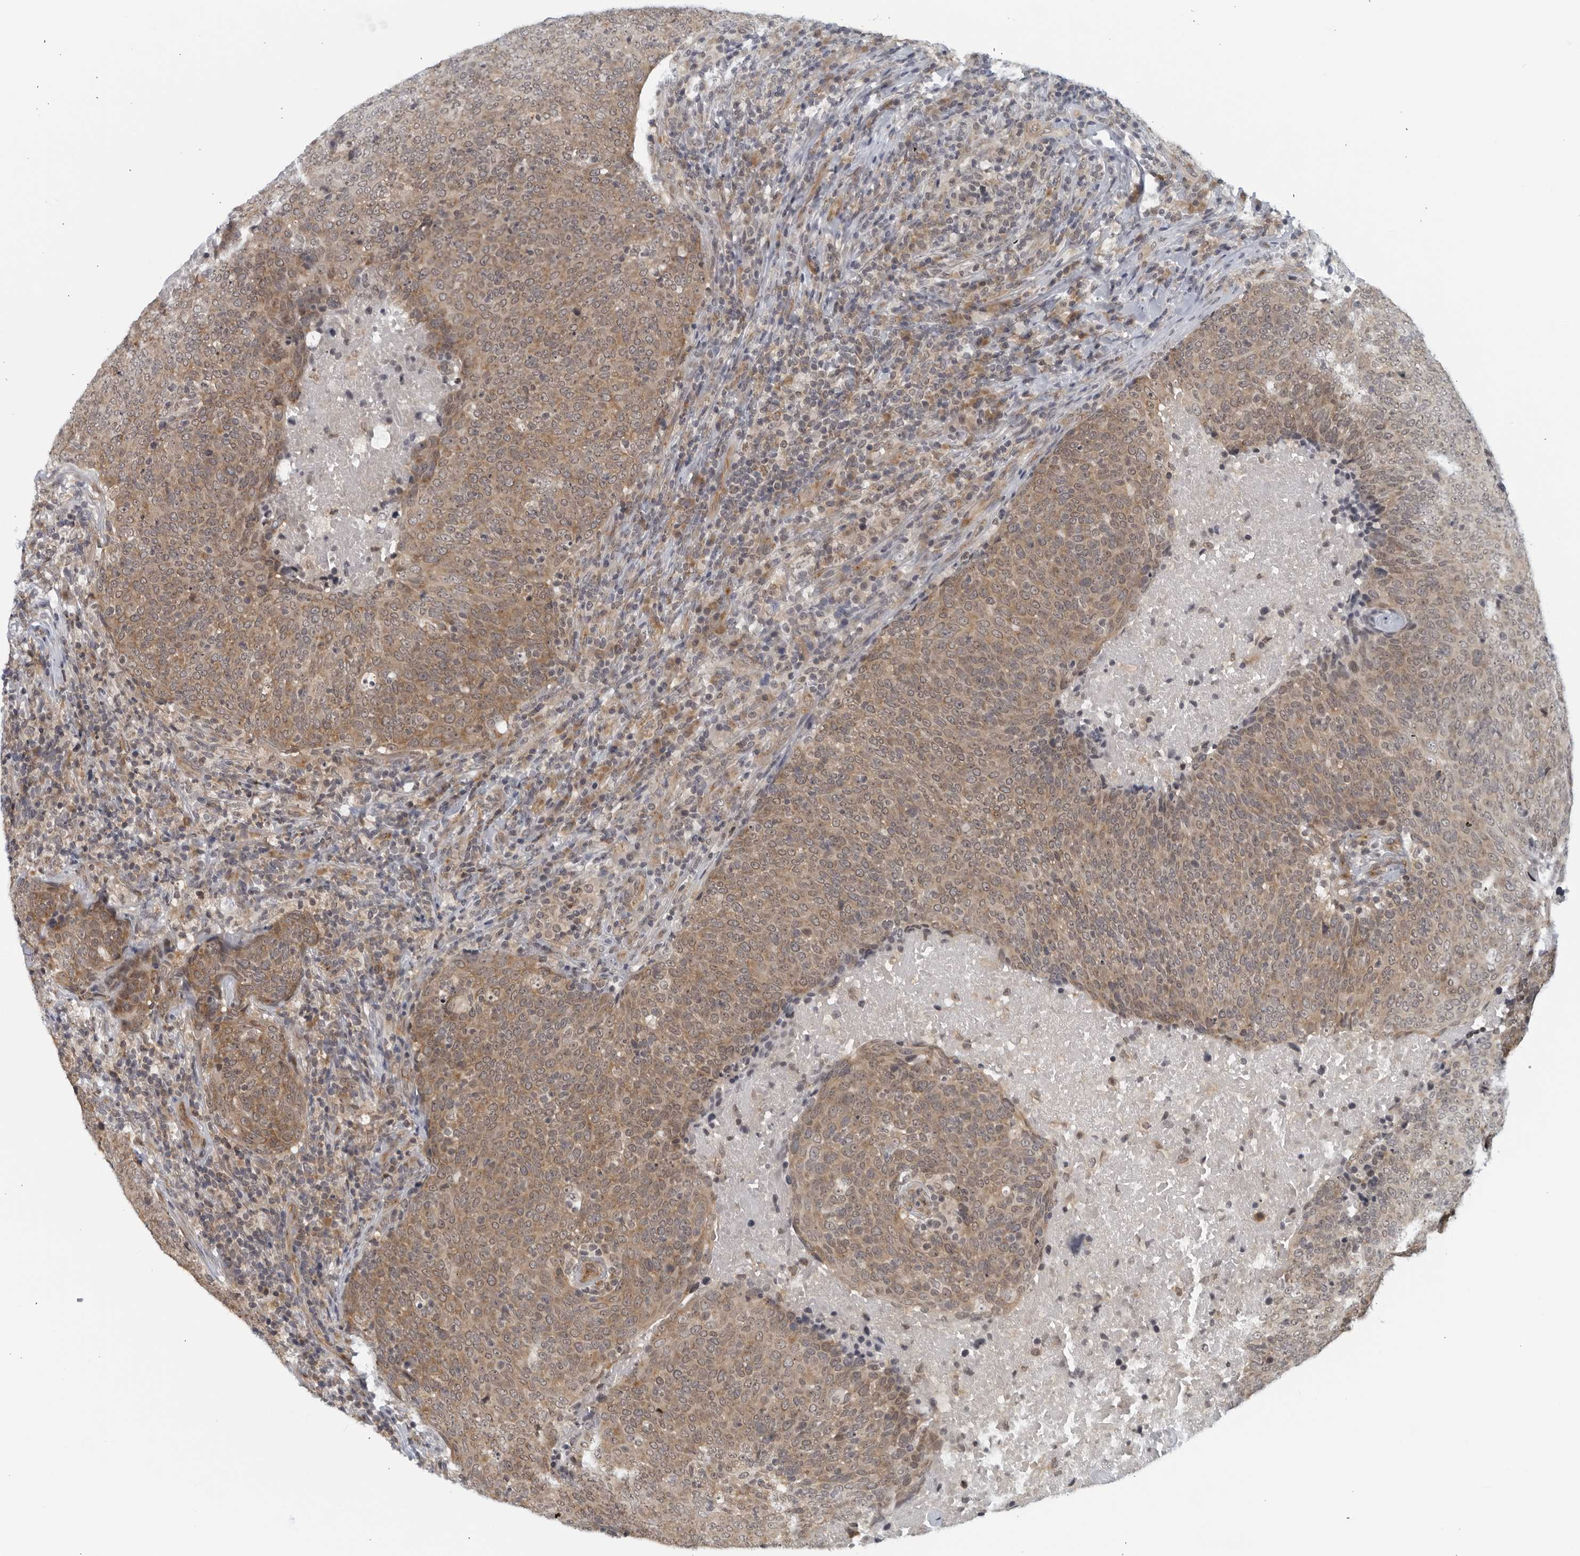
{"staining": {"intensity": "moderate", "quantity": ">75%", "location": "cytoplasmic/membranous"}, "tissue": "head and neck cancer", "cell_type": "Tumor cells", "image_type": "cancer", "snomed": [{"axis": "morphology", "description": "Squamous cell carcinoma, NOS"}, {"axis": "morphology", "description": "Squamous cell carcinoma, metastatic, NOS"}, {"axis": "topography", "description": "Lymph node"}, {"axis": "topography", "description": "Head-Neck"}], "caption": "Immunohistochemistry (IHC) histopathology image of head and neck cancer (squamous cell carcinoma) stained for a protein (brown), which displays medium levels of moderate cytoplasmic/membranous expression in approximately >75% of tumor cells.", "gene": "RC3H1", "patient": {"sex": "male", "age": 62}}